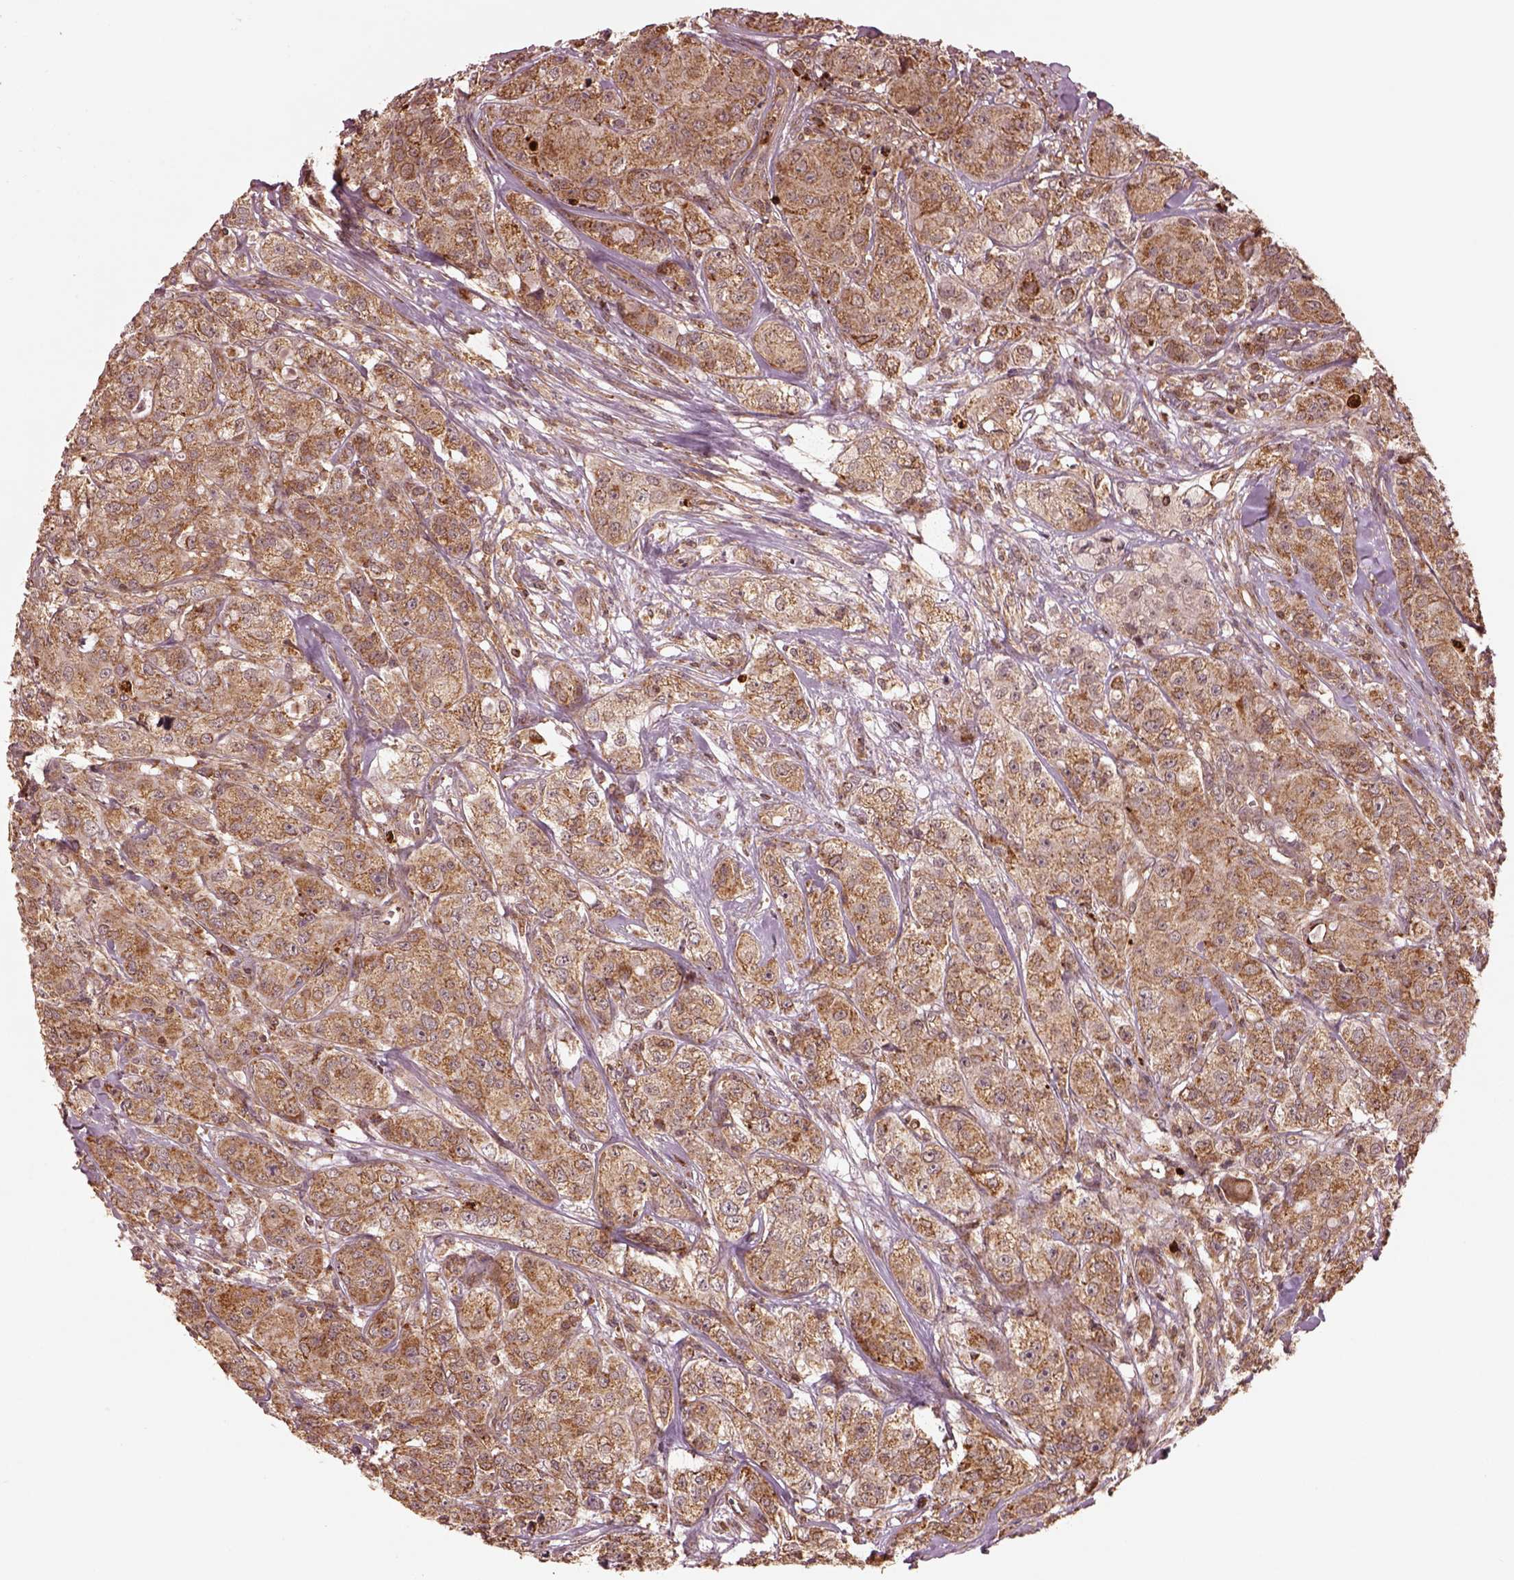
{"staining": {"intensity": "moderate", "quantity": ">75%", "location": "cytoplasmic/membranous"}, "tissue": "breast cancer", "cell_type": "Tumor cells", "image_type": "cancer", "snomed": [{"axis": "morphology", "description": "Duct carcinoma"}, {"axis": "topography", "description": "Breast"}], "caption": "A photomicrograph showing moderate cytoplasmic/membranous staining in approximately >75% of tumor cells in breast cancer, as visualized by brown immunohistochemical staining.", "gene": "SEL1L3", "patient": {"sex": "female", "age": 43}}